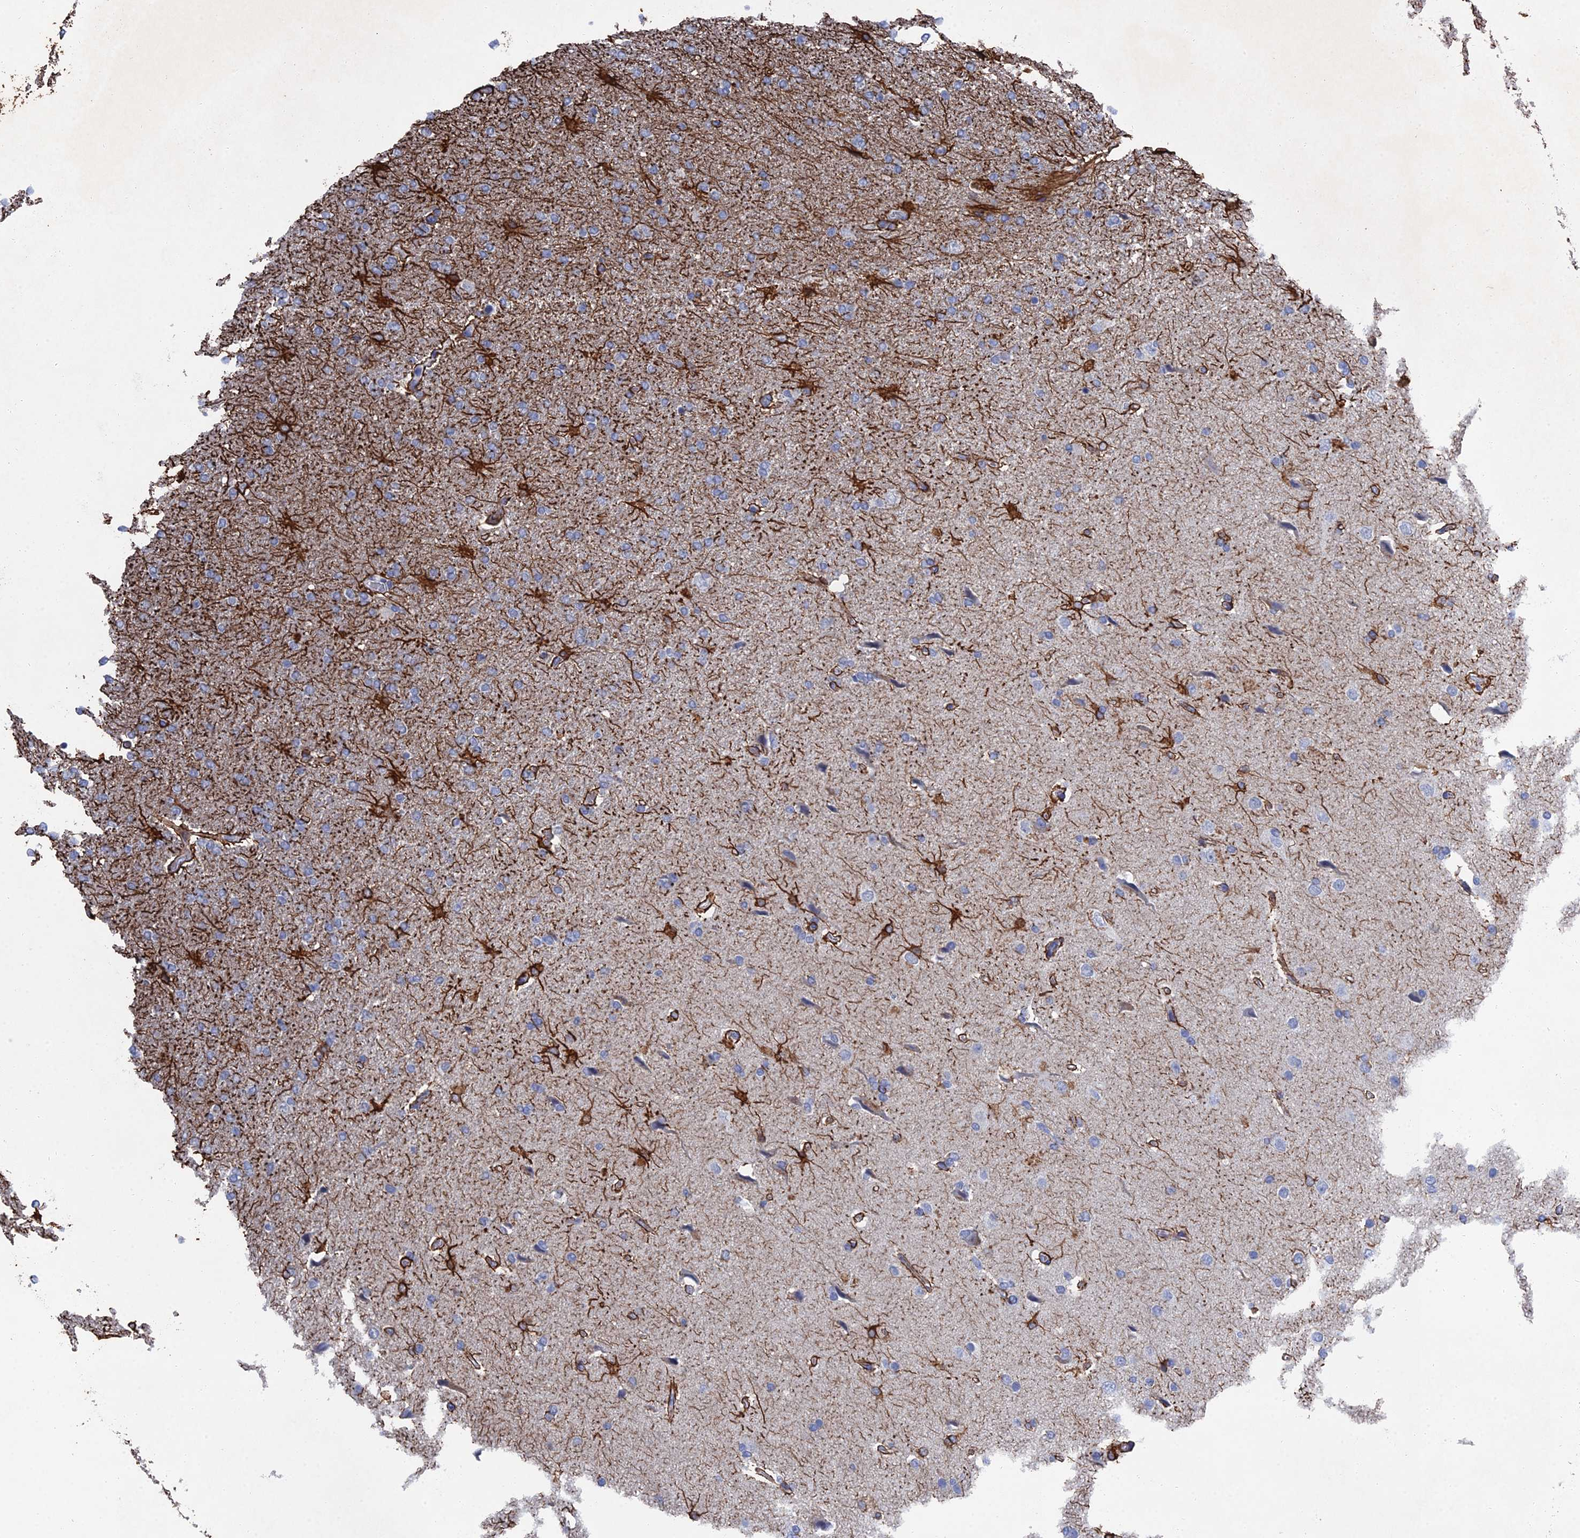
{"staining": {"intensity": "negative", "quantity": "none", "location": "none"}, "tissue": "glioma", "cell_type": "Tumor cells", "image_type": "cancer", "snomed": [{"axis": "morphology", "description": "Glioma, malignant, High grade"}, {"axis": "topography", "description": "Brain"}], "caption": "Glioma stained for a protein using immunohistochemistry shows no staining tumor cells.", "gene": "GFAP", "patient": {"sex": "male", "age": 72}}